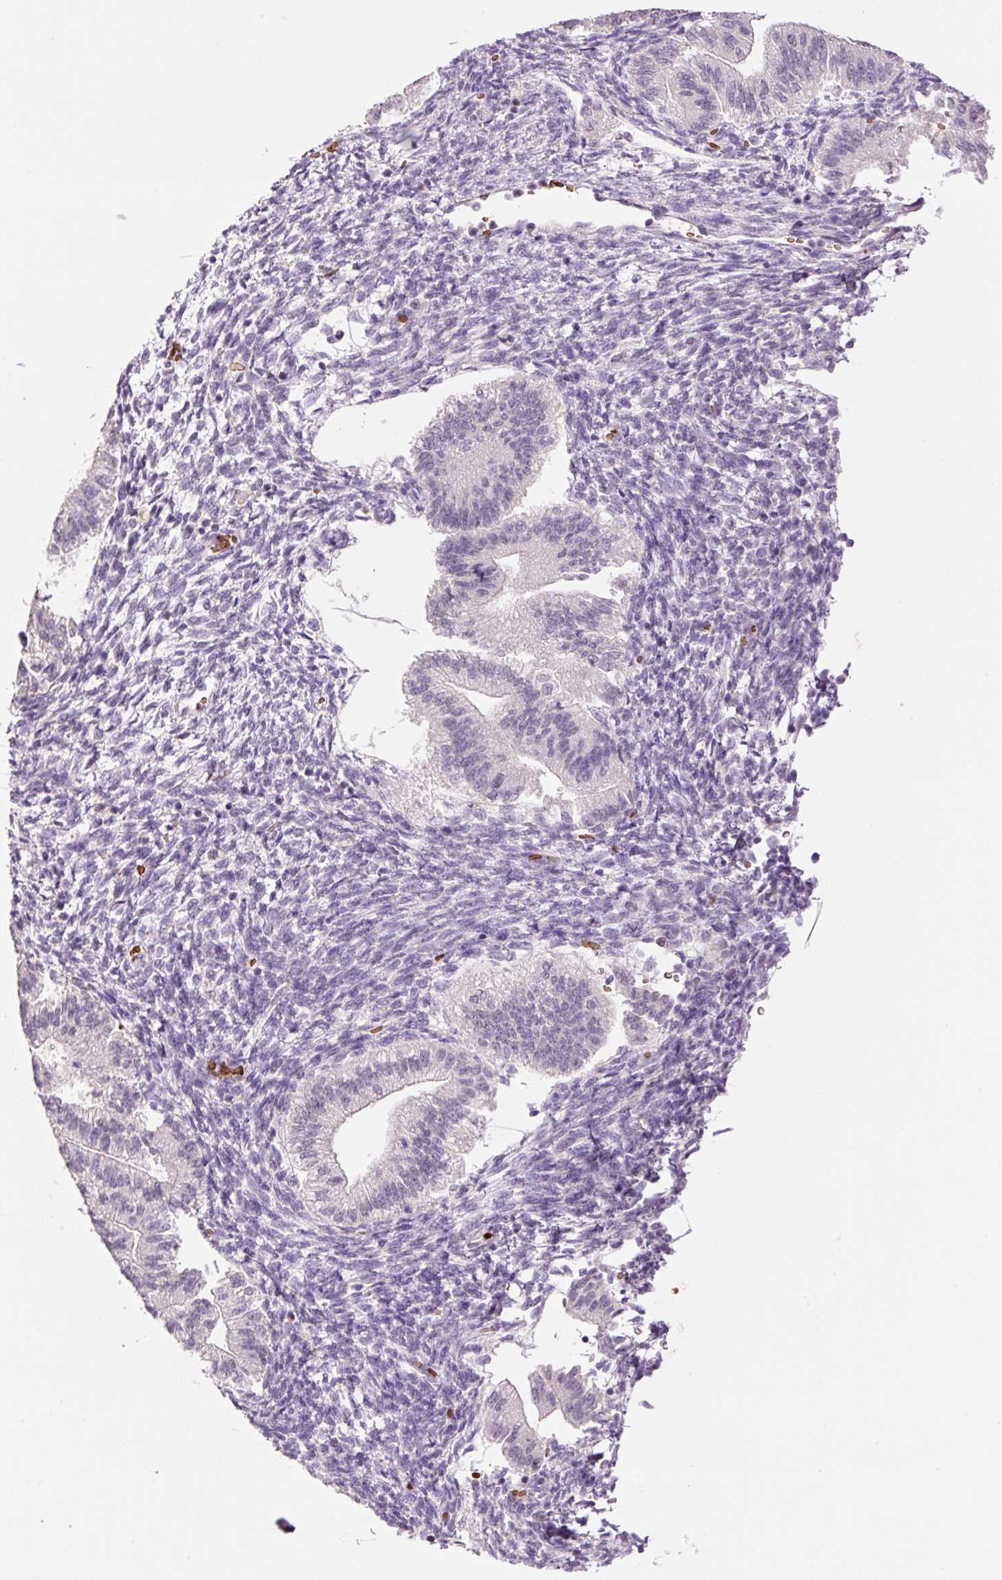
{"staining": {"intensity": "negative", "quantity": "none", "location": "none"}, "tissue": "endometrium", "cell_type": "Cells in endometrial stroma", "image_type": "normal", "snomed": [{"axis": "morphology", "description": "Normal tissue, NOS"}, {"axis": "topography", "description": "Endometrium"}], "caption": "Immunohistochemical staining of normal endometrium shows no significant staining in cells in endometrial stroma.", "gene": "LY6G6D", "patient": {"sex": "female", "age": 25}}